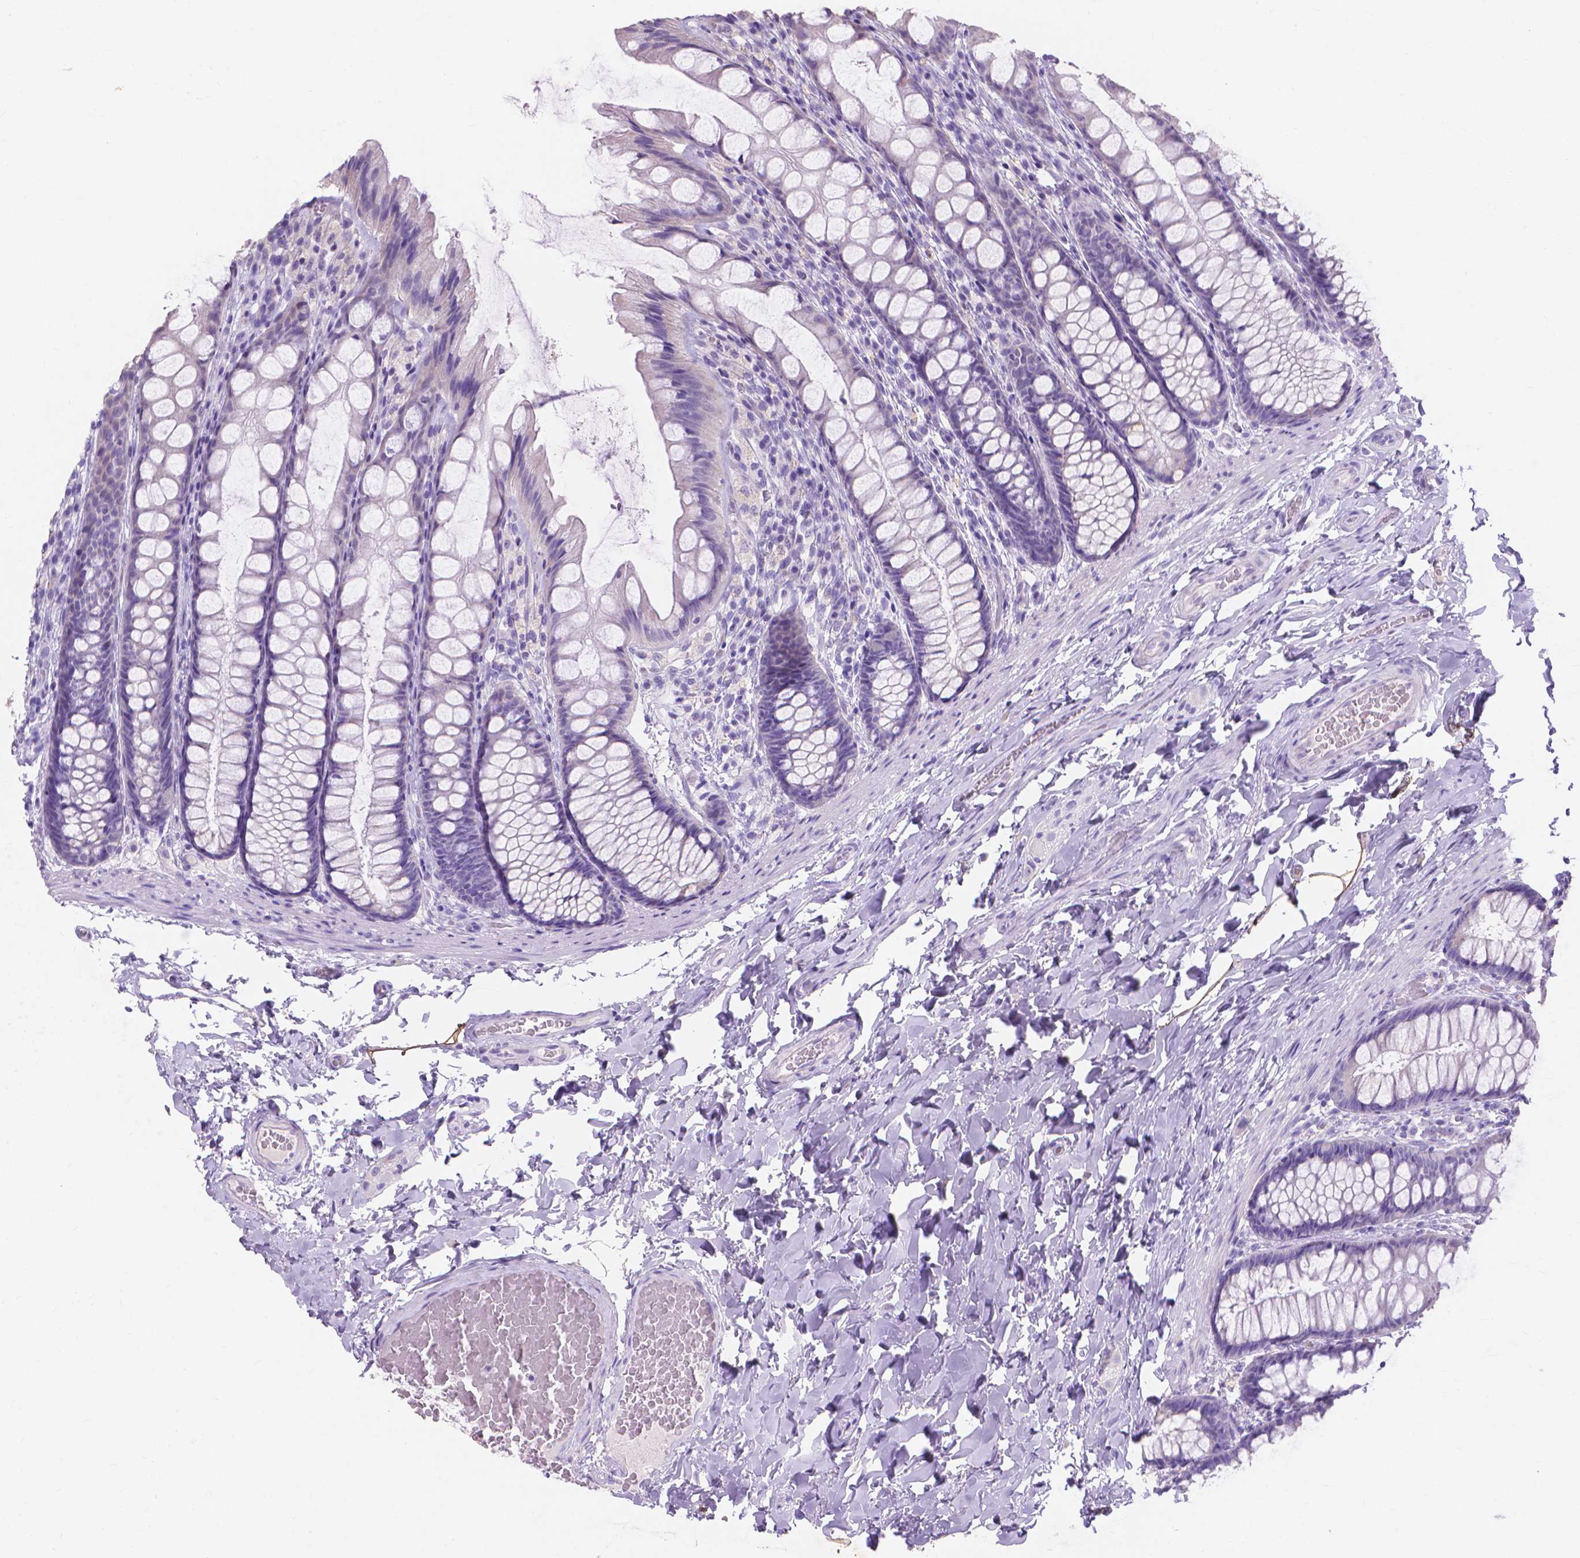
{"staining": {"intensity": "negative", "quantity": "none", "location": "none"}, "tissue": "colon", "cell_type": "Endothelial cells", "image_type": "normal", "snomed": [{"axis": "morphology", "description": "Normal tissue, NOS"}, {"axis": "topography", "description": "Colon"}], "caption": "Colon stained for a protein using immunohistochemistry displays no positivity endothelial cells.", "gene": "MMP11", "patient": {"sex": "male", "age": 47}}